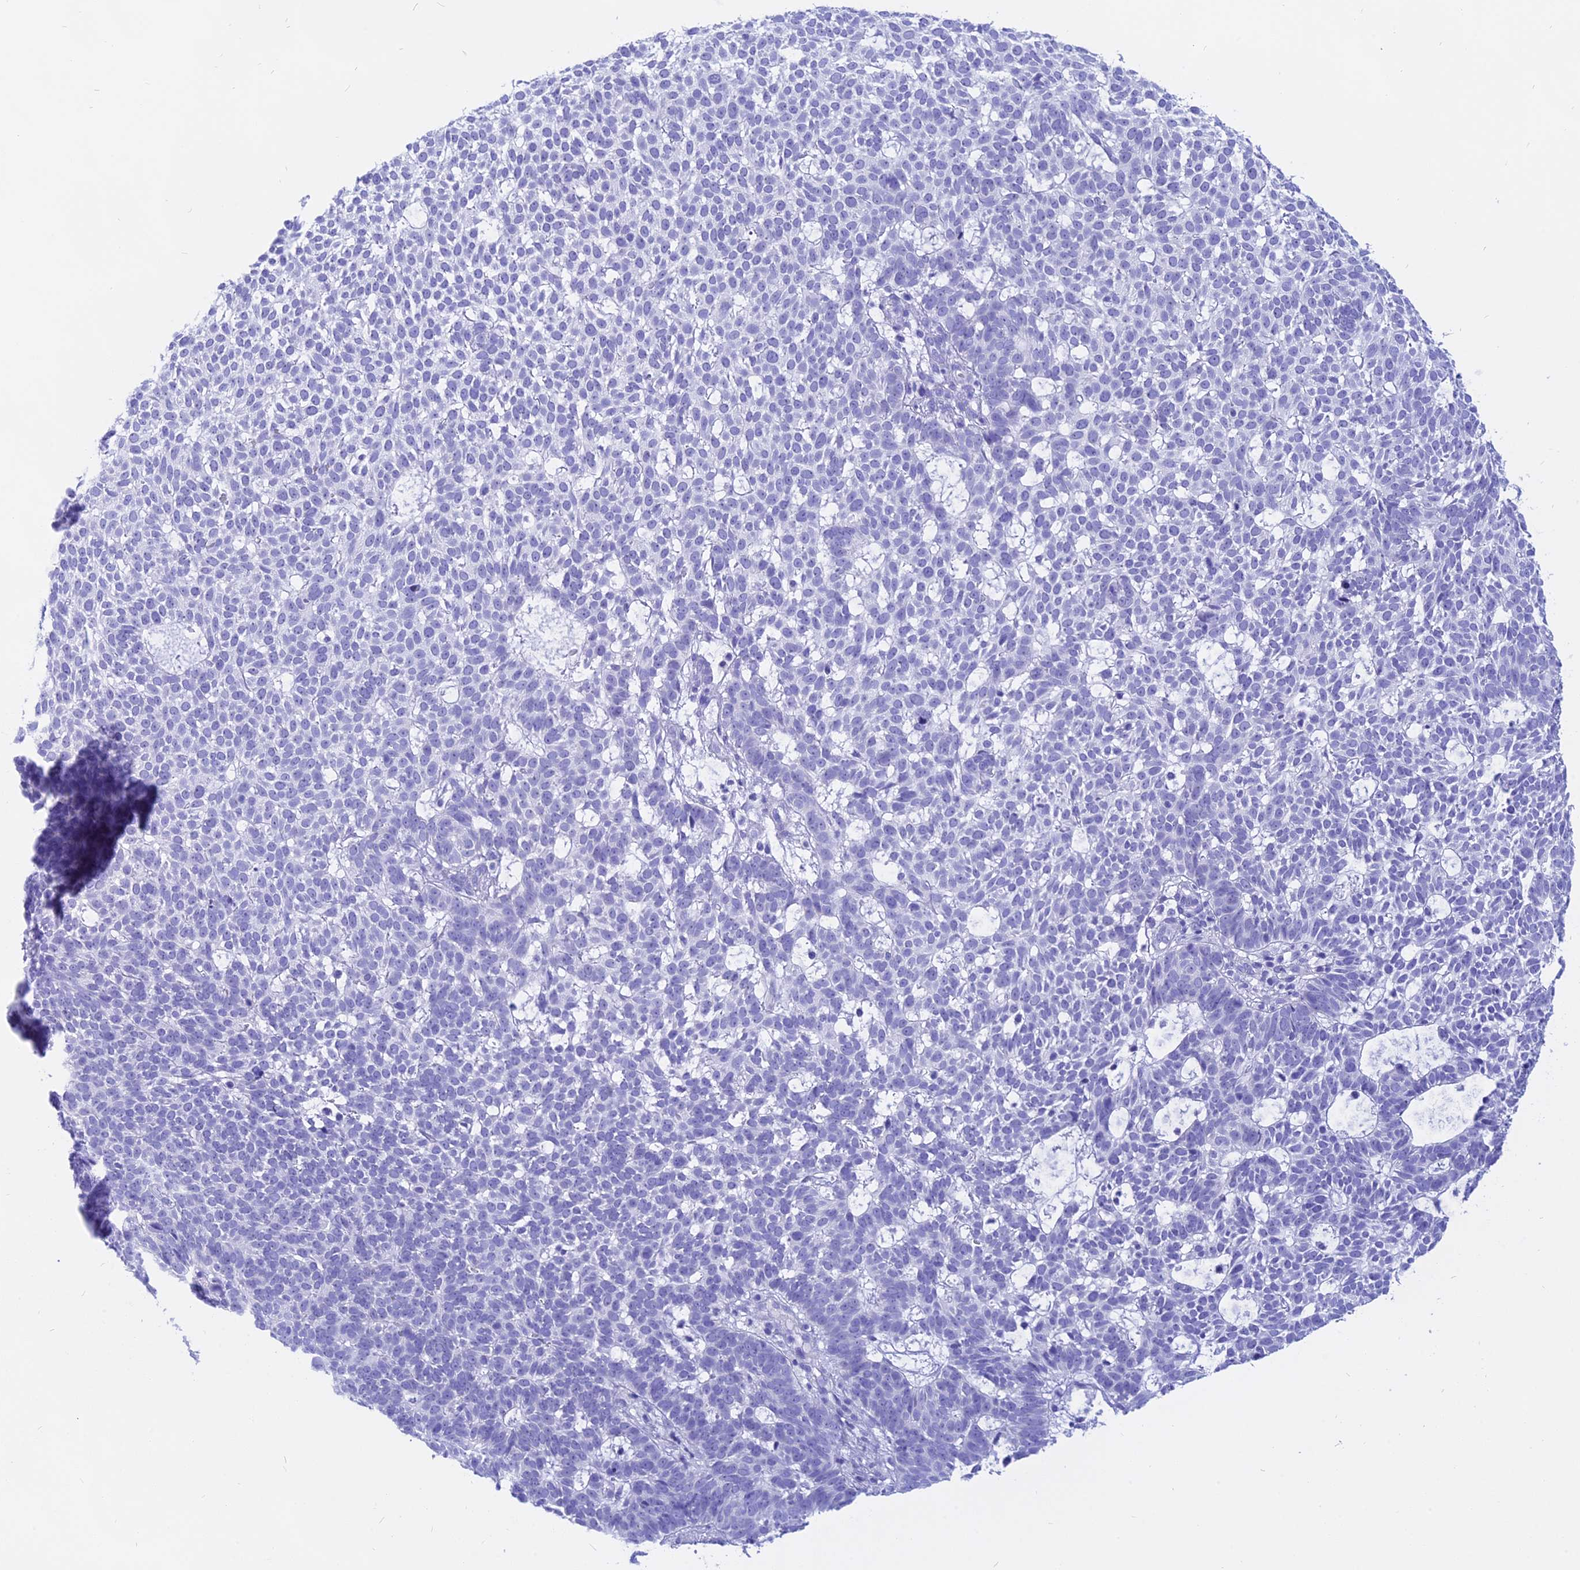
{"staining": {"intensity": "negative", "quantity": "none", "location": "none"}, "tissue": "skin cancer", "cell_type": "Tumor cells", "image_type": "cancer", "snomed": [{"axis": "morphology", "description": "Basal cell carcinoma"}, {"axis": "topography", "description": "Skin"}], "caption": "Immunohistochemistry (IHC) image of basal cell carcinoma (skin) stained for a protein (brown), which displays no staining in tumor cells.", "gene": "ISCA1", "patient": {"sex": "female", "age": 78}}